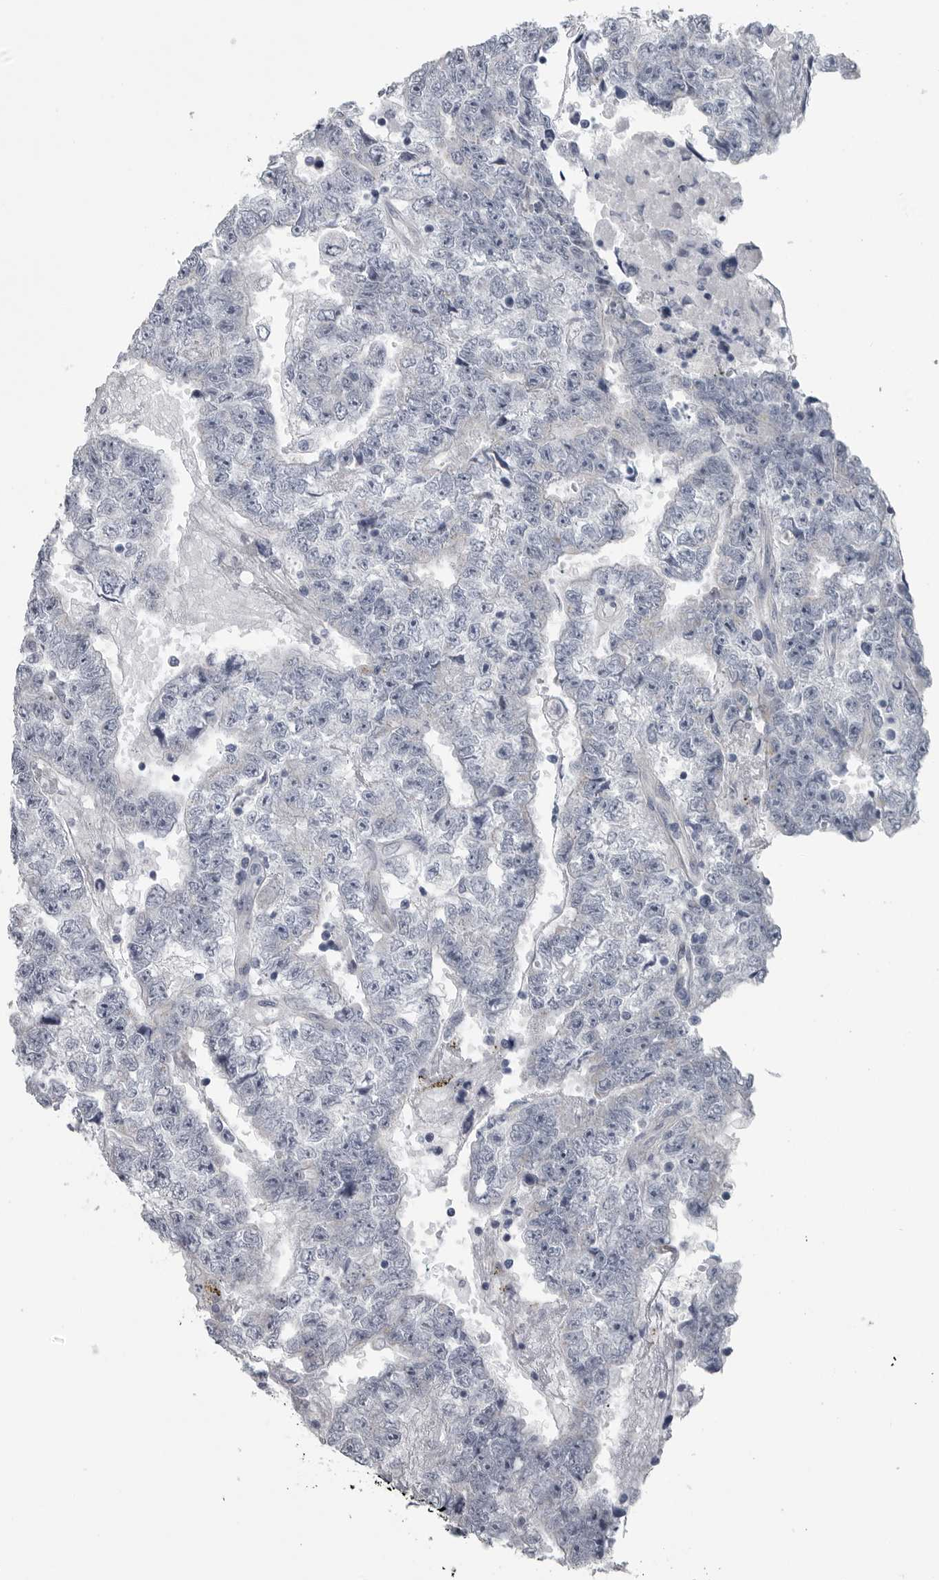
{"staining": {"intensity": "negative", "quantity": "none", "location": "none"}, "tissue": "testis cancer", "cell_type": "Tumor cells", "image_type": "cancer", "snomed": [{"axis": "morphology", "description": "Carcinoma, Embryonal, NOS"}, {"axis": "topography", "description": "Testis"}], "caption": "A high-resolution image shows immunohistochemistry (IHC) staining of testis embryonal carcinoma, which demonstrates no significant positivity in tumor cells.", "gene": "MYOC", "patient": {"sex": "male", "age": 25}}